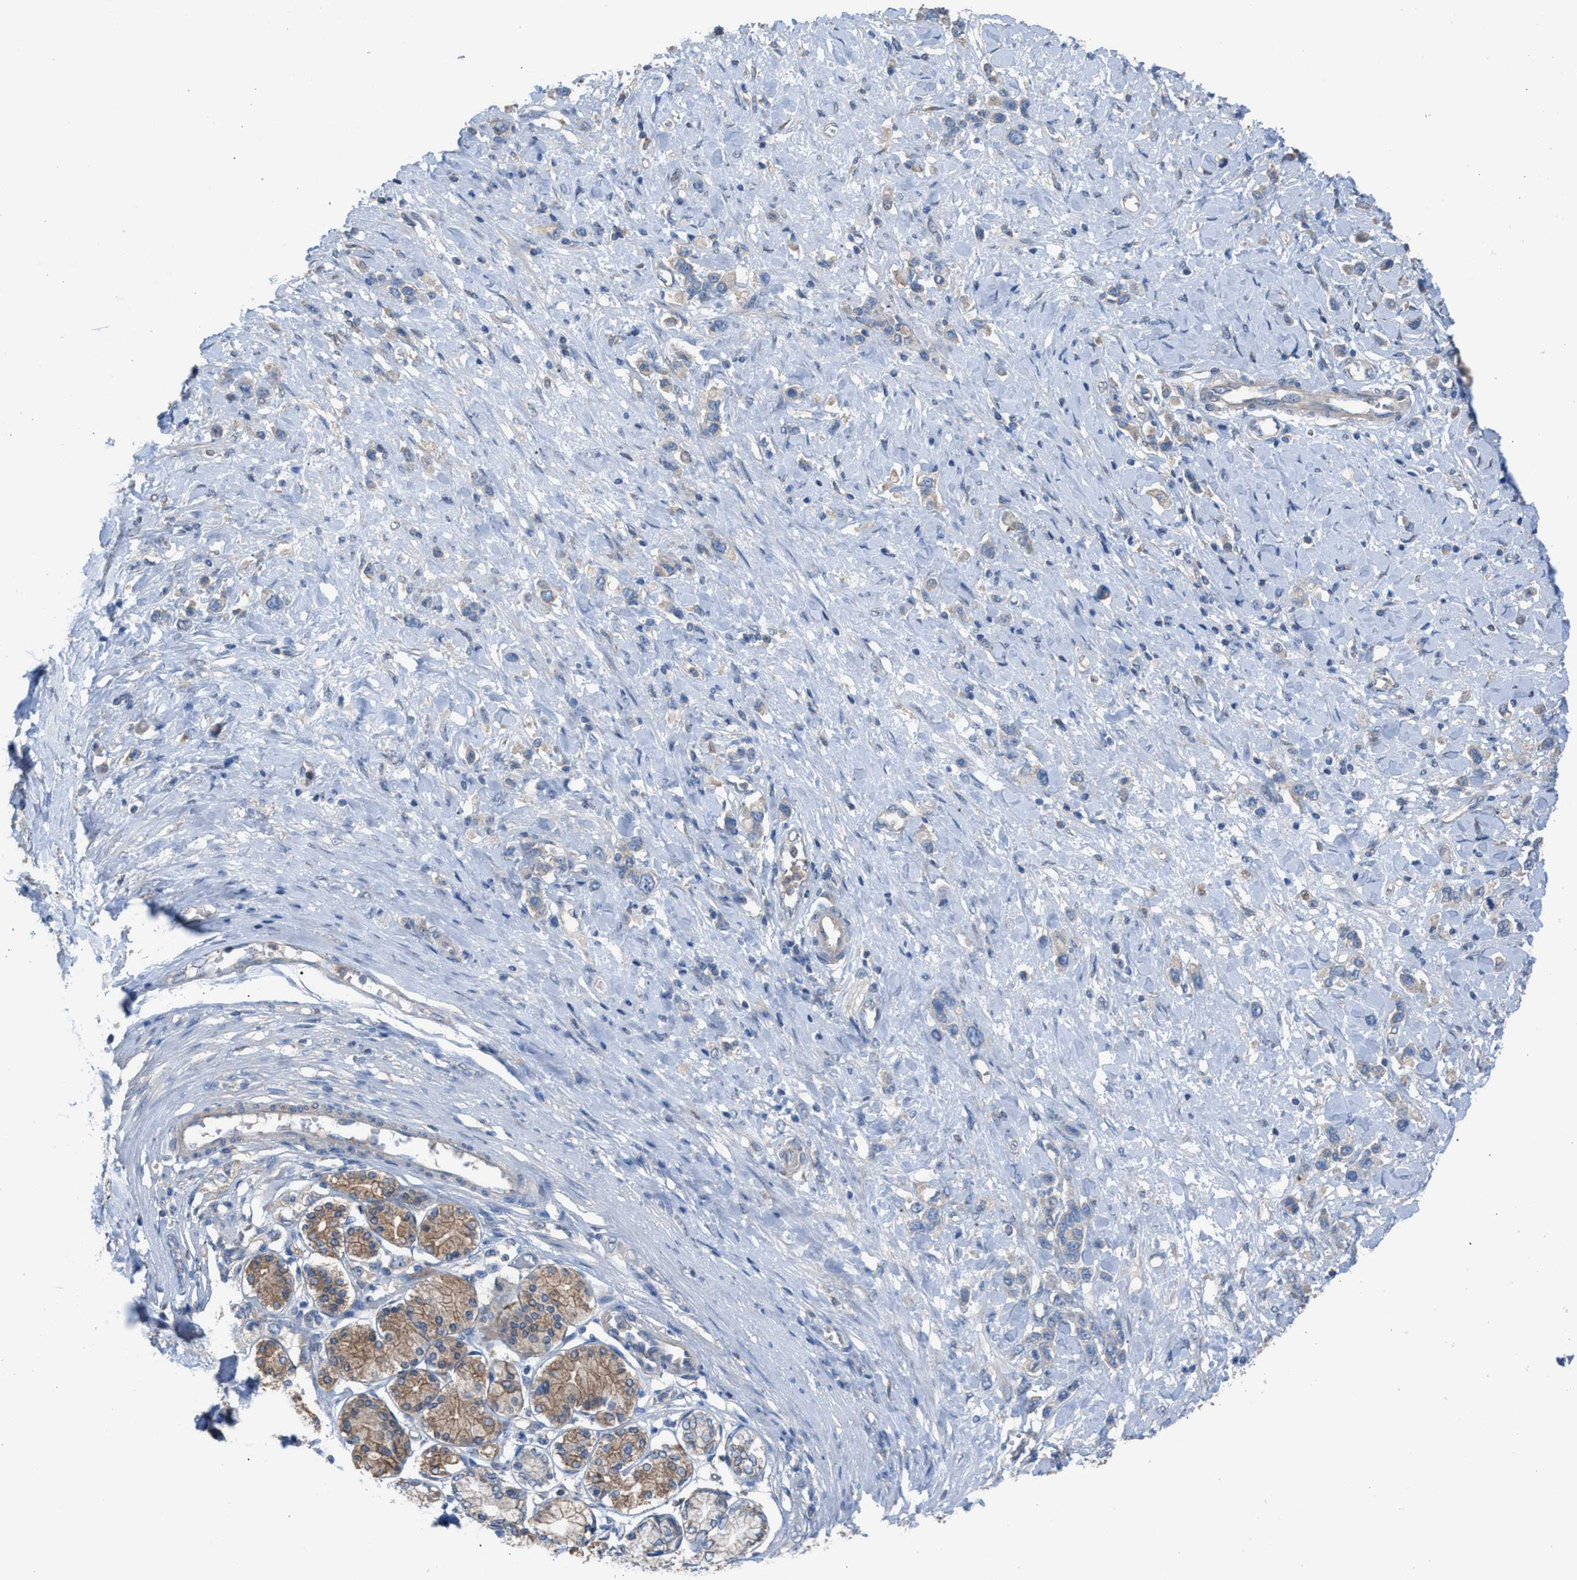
{"staining": {"intensity": "weak", "quantity": "<25%", "location": "cytoplasmic/membranous"}, "tissue": "stomach cancer", "cell_type": "Tumor cells", "image_type": "cancer", "snomed": [{"axis": "morphology", "description": "Adenocarcinoma, NOS"}, {"axis": "topography", "description": "Stomach"}], "caption": "Stomach cancer (adenocarcinoma) was stained to show a protein in brown. There is no significant positivity in tumor cells.", "gene": "NQO2", "patient": {"sex": "female", "age": 65}}